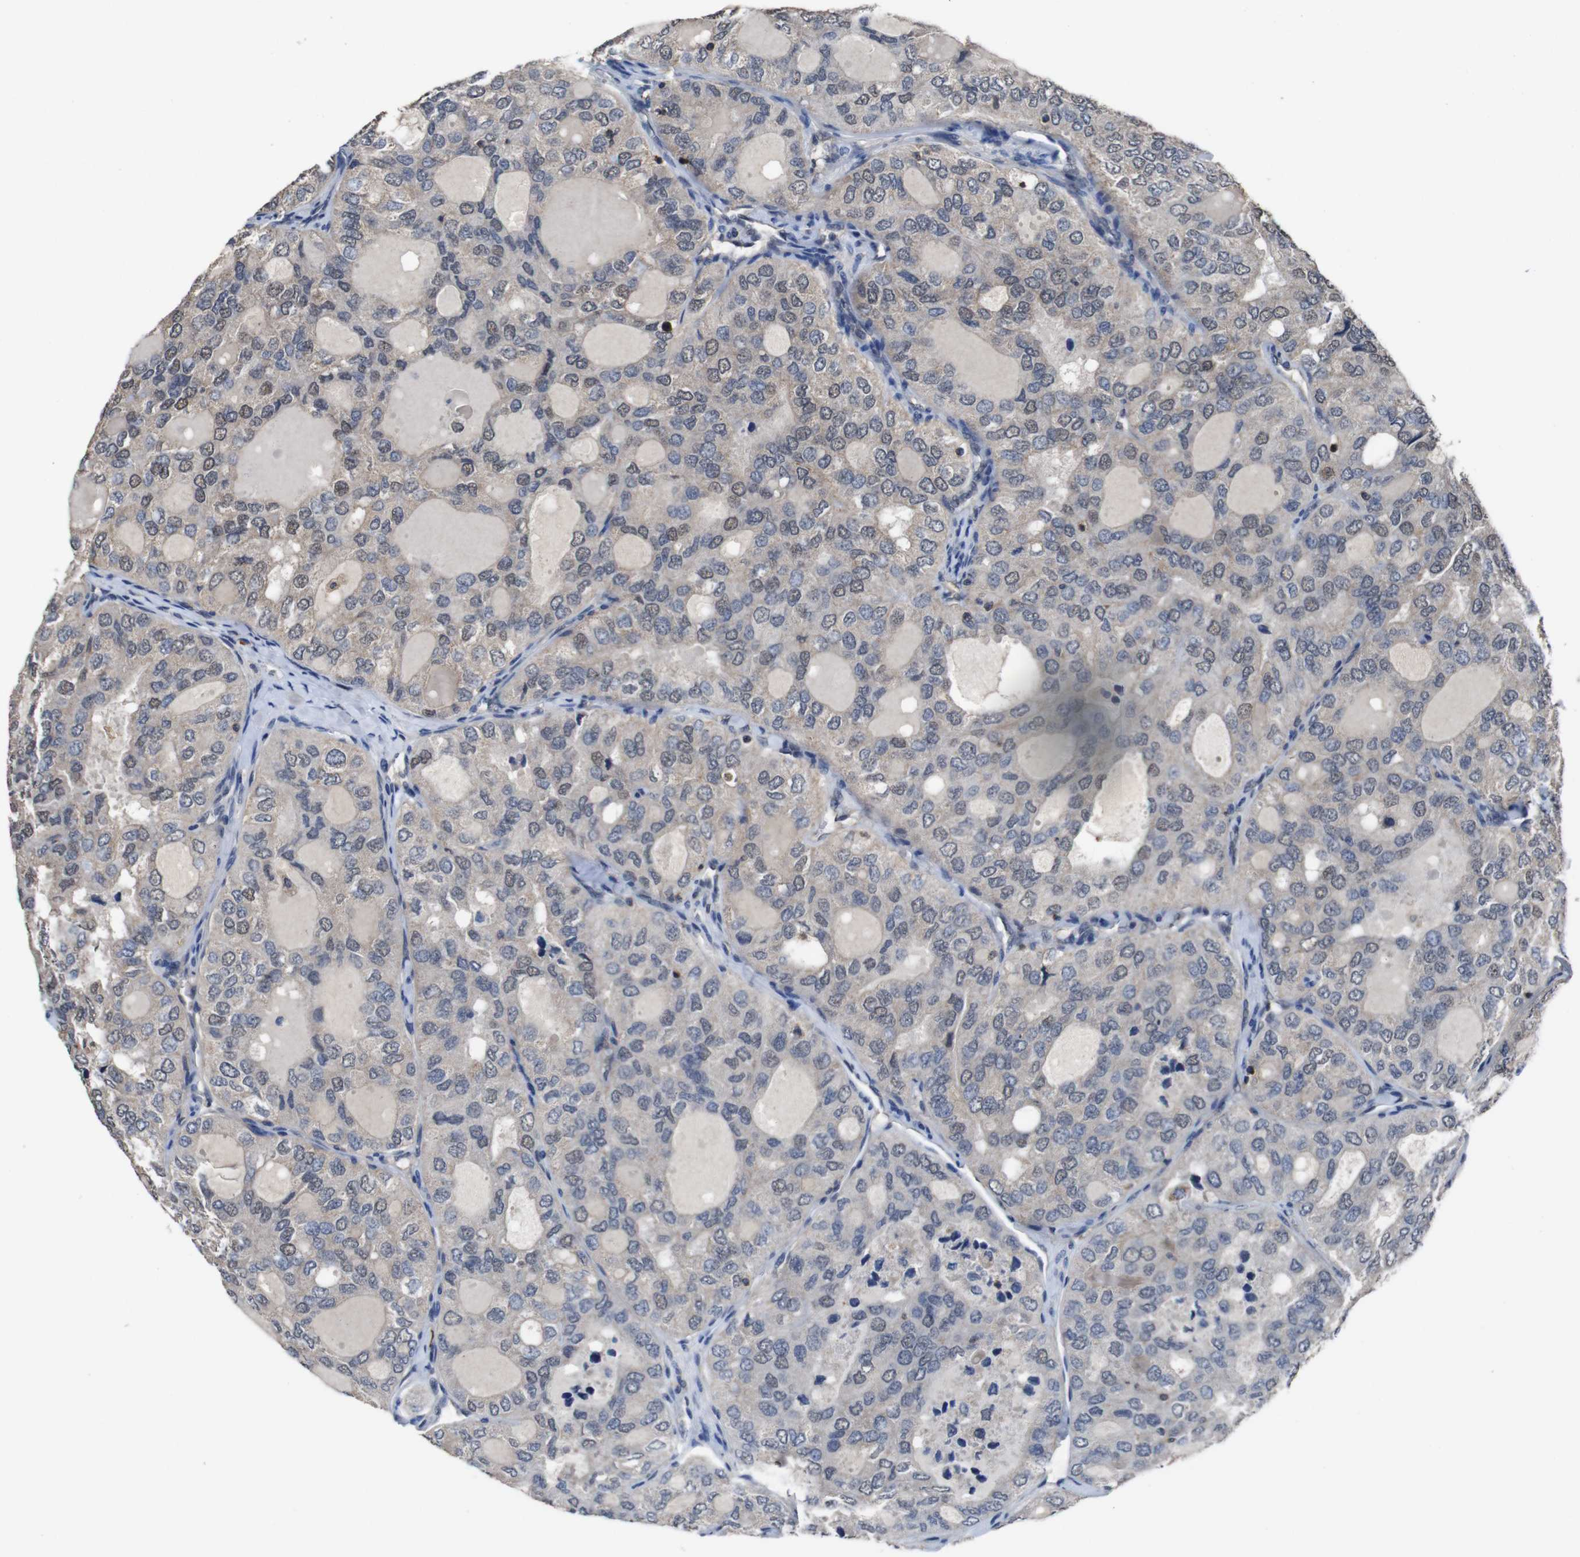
{"staining": {"intensity": "weak", "quantity": "<25%", "location": "nuclear"}, "tissue": "thyroid cancer", "cell_type": "Tumor cells", "image_type": "cancer", "snomed": [{"axis": "morphology", "description": "Follicular adenoma carcinoma, NOS"}, {"axis": "topography", "description": "Thyroid gland"}], "caption": "This histopathology image is of follicular adenoma carcinoma (thyroid) stained with IHC to label a protein in brown with the nuclei are counter-stained blue. There is no positivity in tumor cells.", "gene": "GLIPR1", "patient": {"sex": "male", "age": 75}}